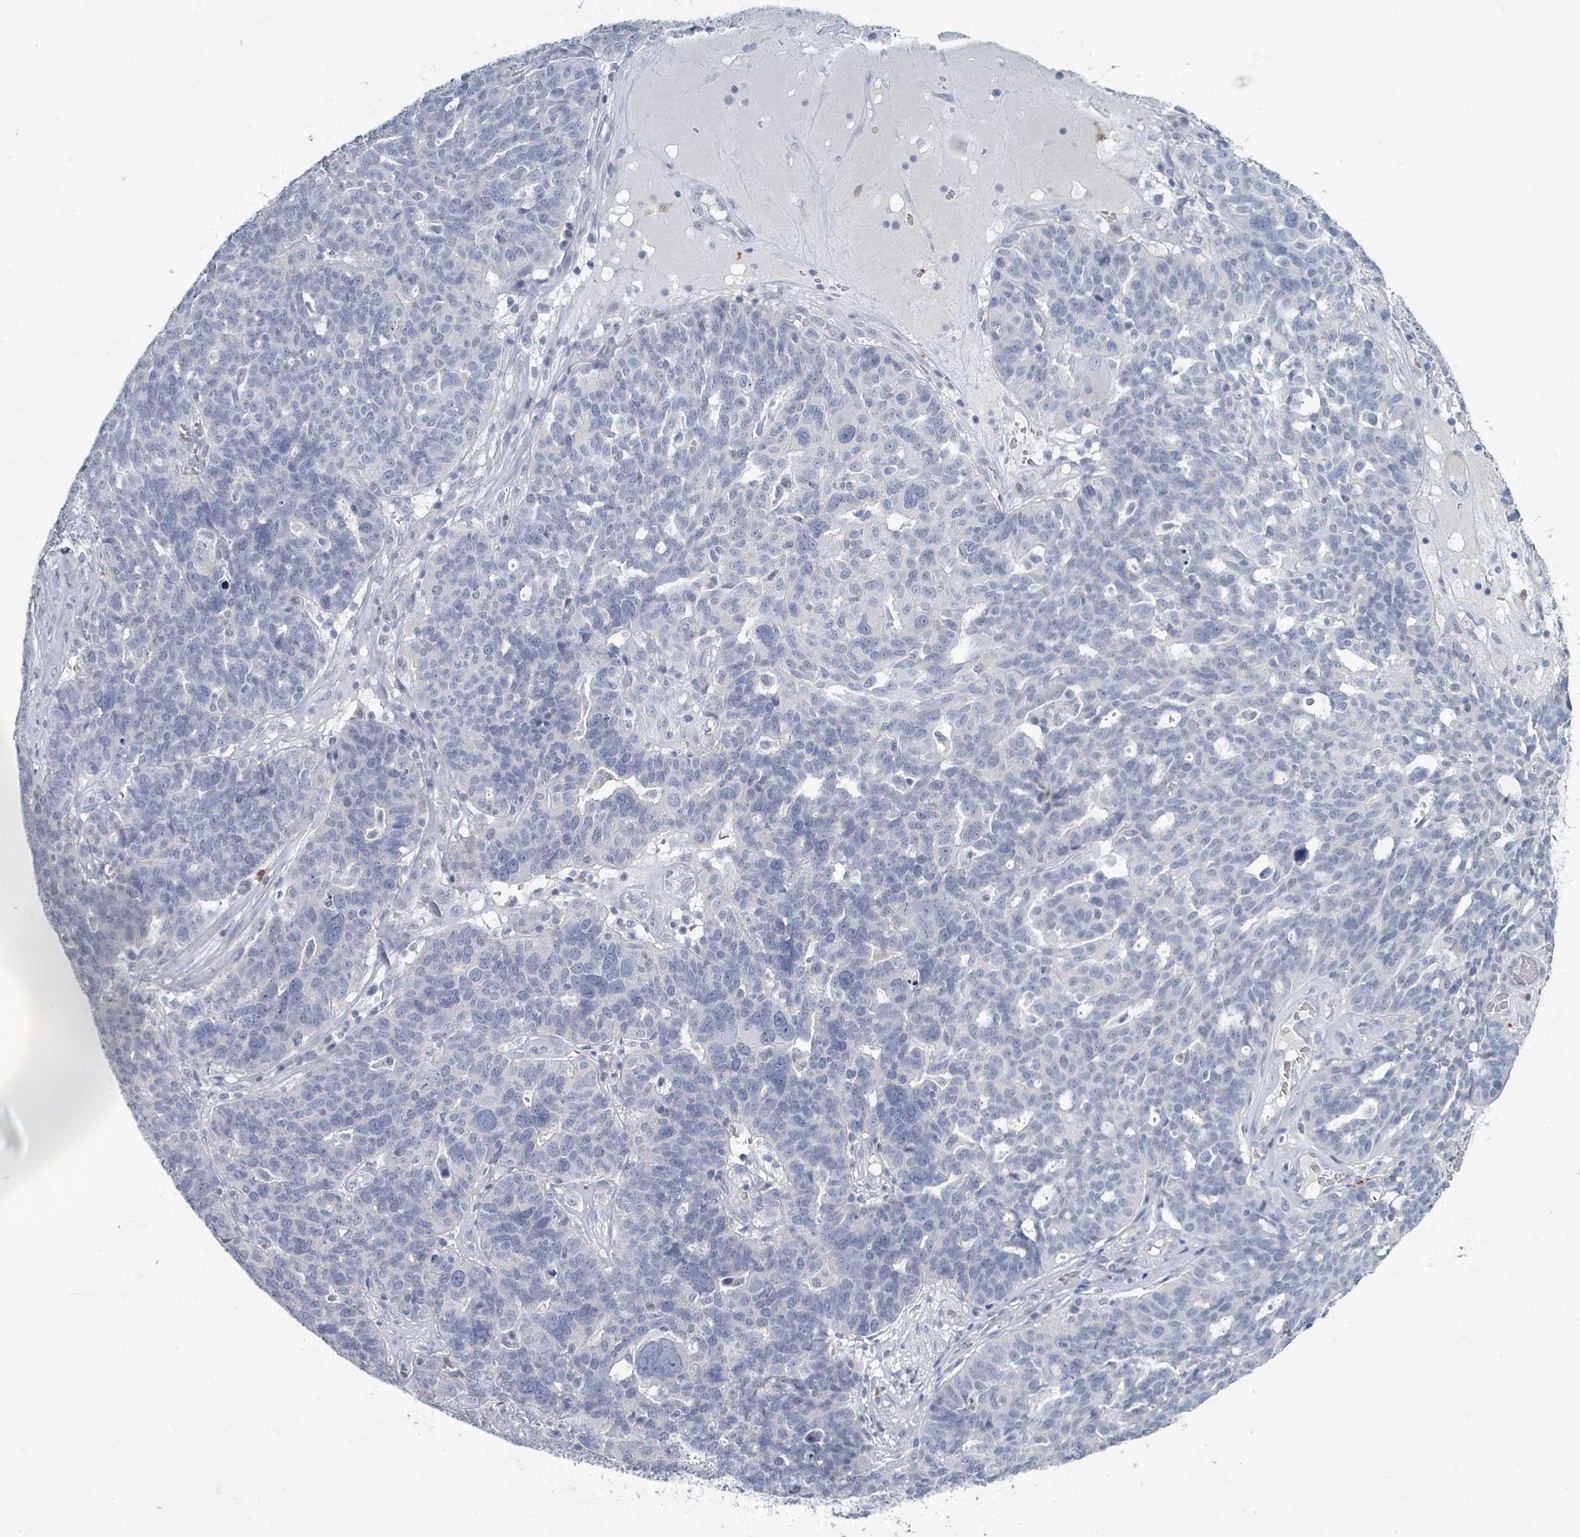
{"staining": {"intensity": "negative", "quantity": "none", "location": "none"}, "tissue": "ovarian cancer", "cell_type": "Tumor cells", "image_type": "cancer", "snomed": [{"axis": "morphology", "description": "Cystadenocarcinoma, serous, NOS"}, {"axis": "topography", "description": "Ovary"}], "caption": "This is an immunohistochemistry (IHC) histopathology image of ovarian cancer (serous cystadenocarcinoma). There is no expression in tumor cells.", "gene": "WNT11", "patient": {"sex": "female", "age": 59}}